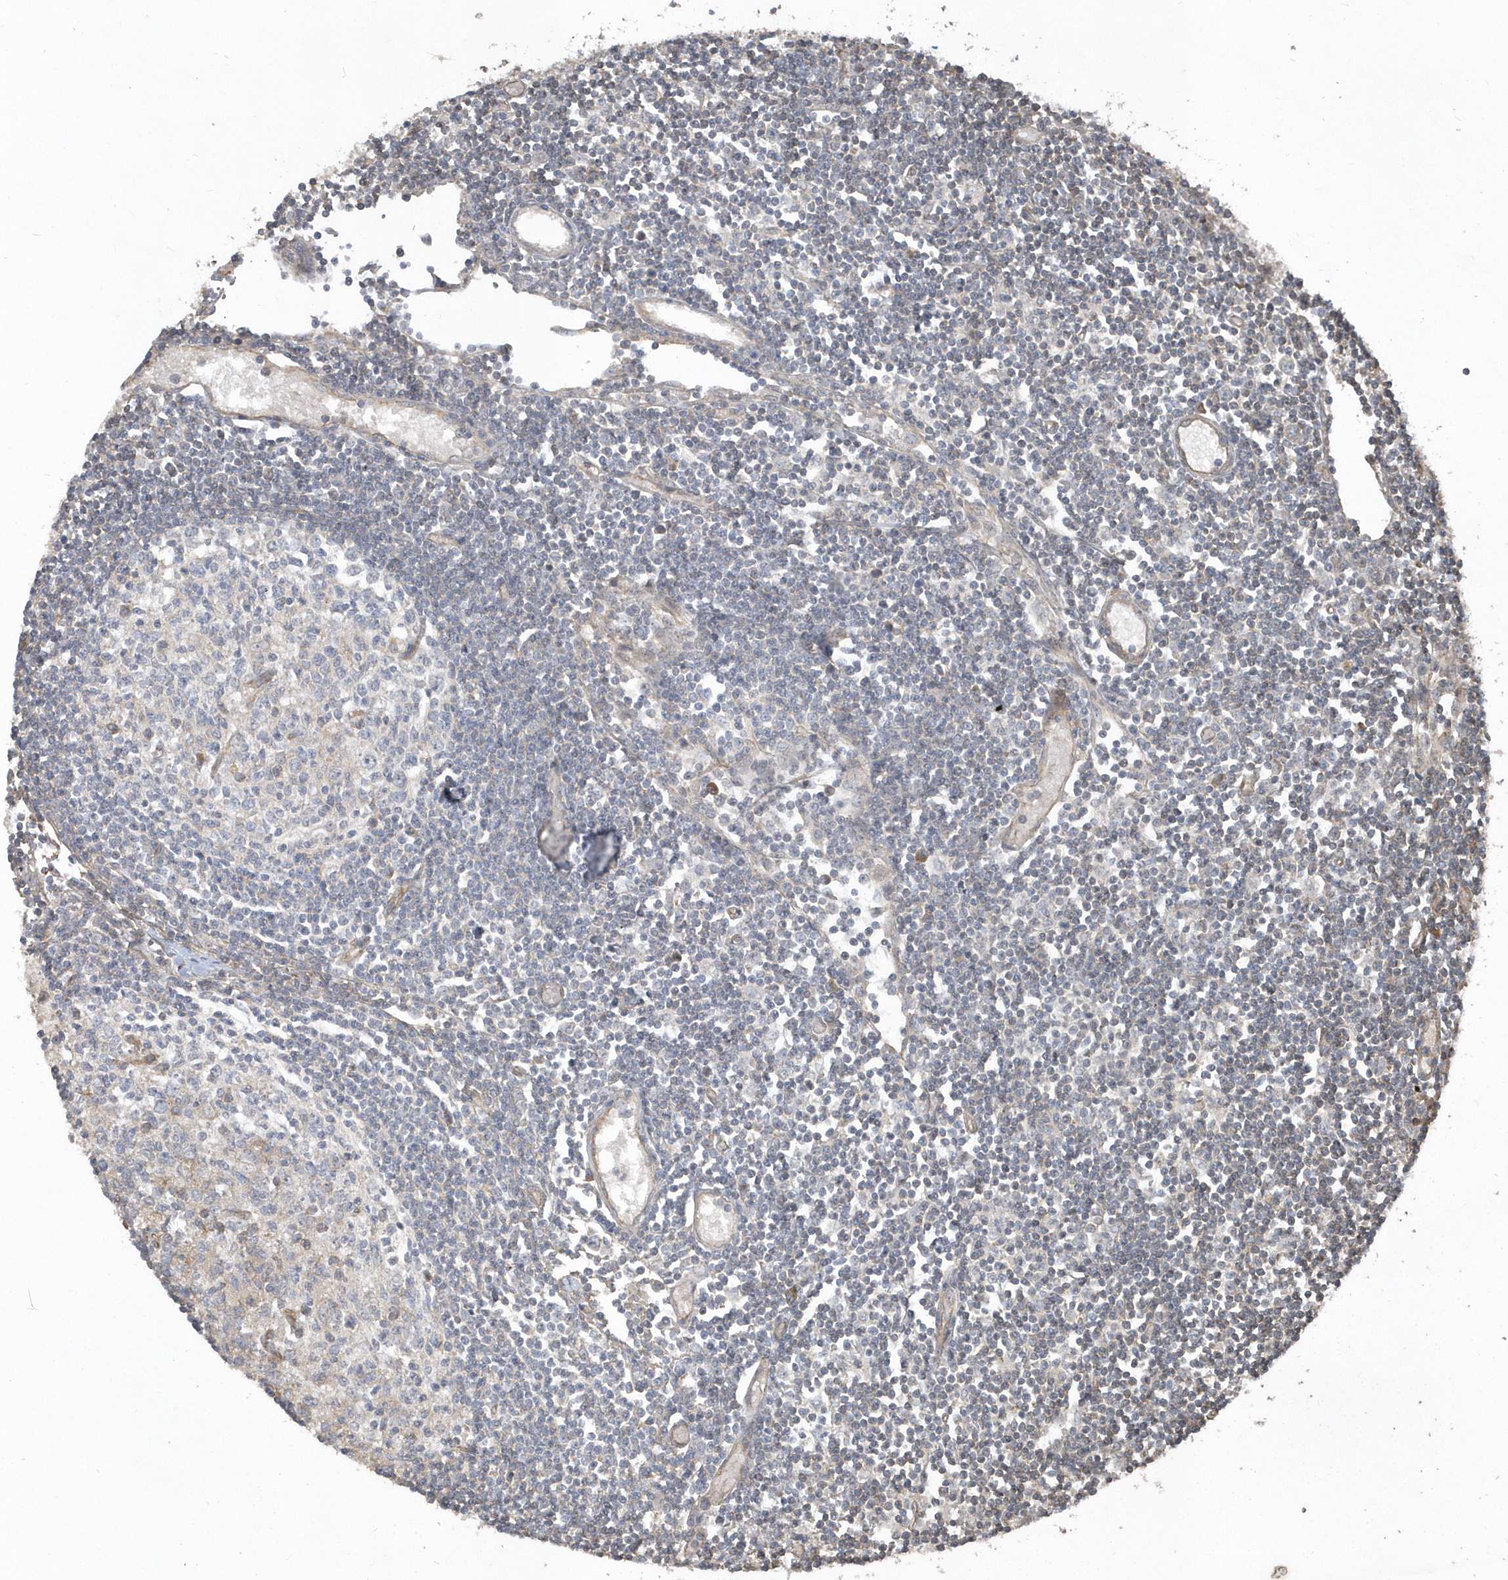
{"staining": {"intensity": "weak", "quantity": "<25%", "location": "cytoplasmic/membranous"}, "tissue": "lymph node", "cell_type": "Germinal center cells", "image_type": "normal", "snomed": [{"axis": "morphology", "description": "Normal tissue, NOS"}, {"axis": "topography", "description": "Lymph node"}], "caption": "Immunohistochemical staining of unremarkable lymph node reveals no significant expression in germinal center cells.", "gene": "HERPUD1", "patient": {"sex": "female", "age": 11}}